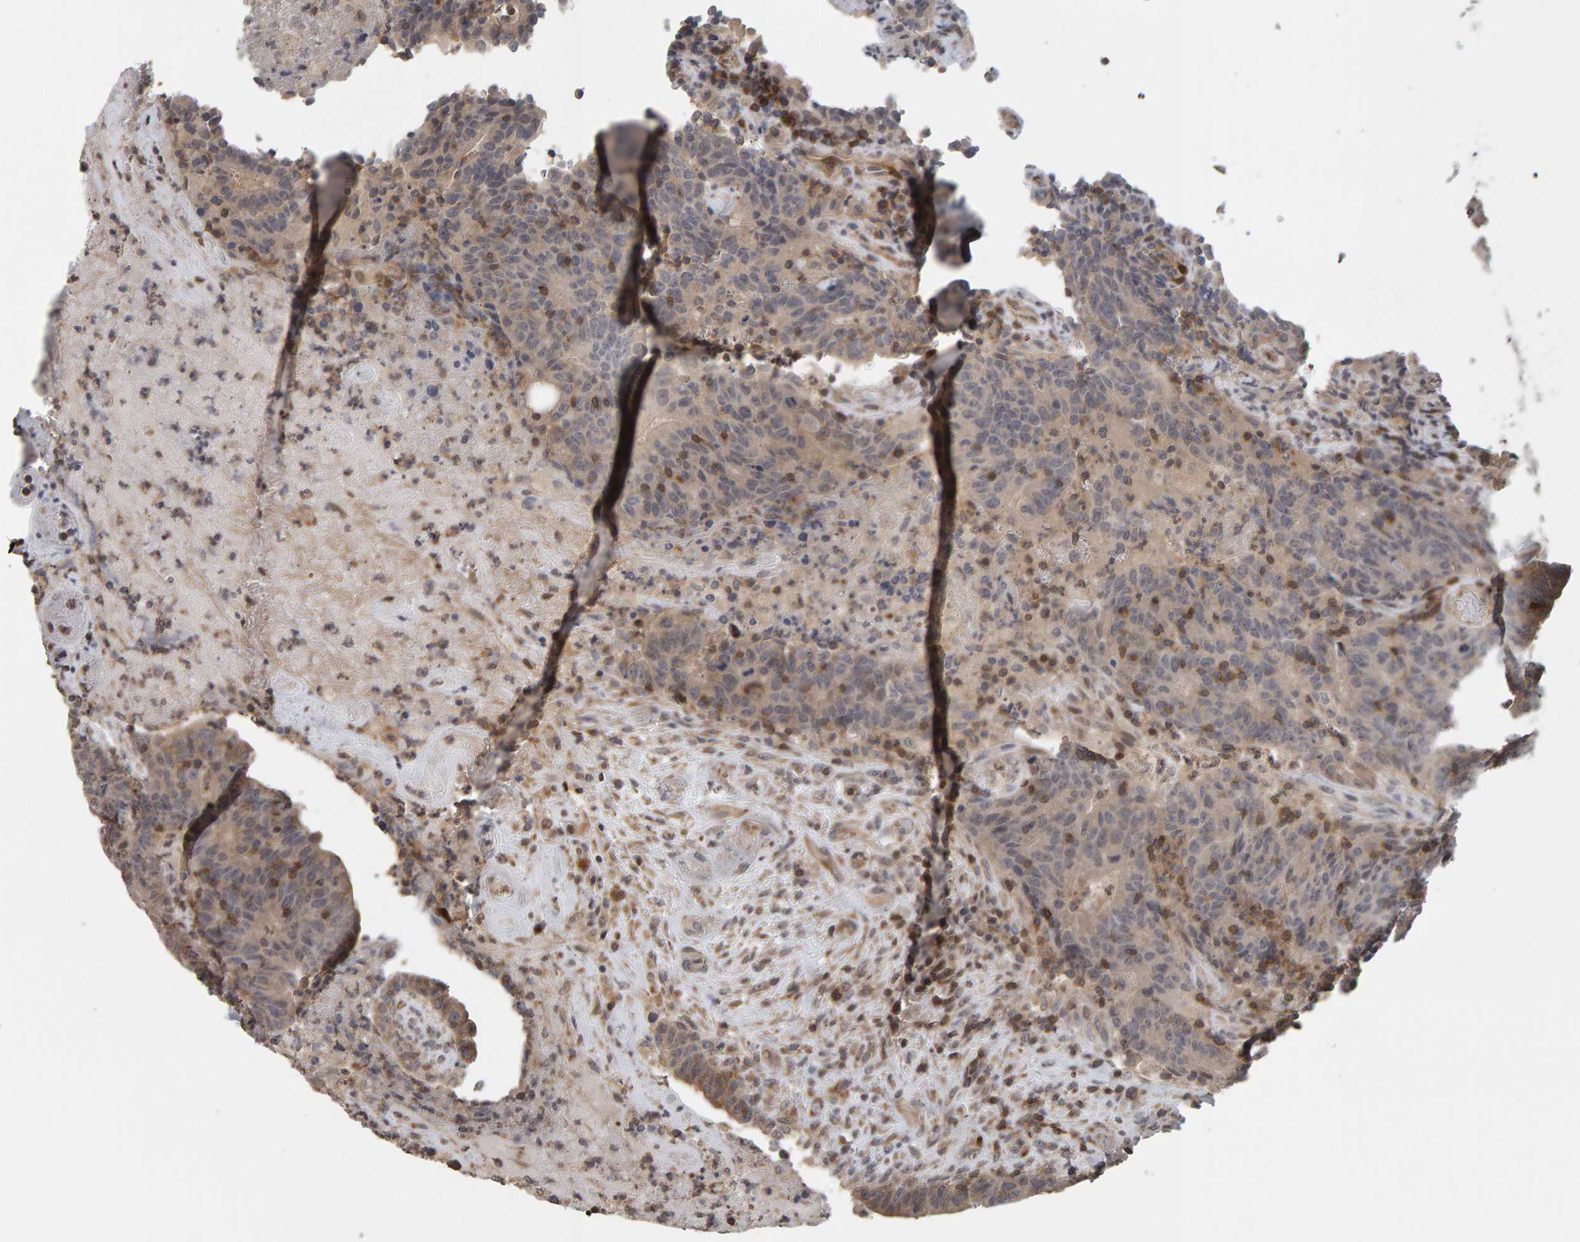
{"staining": {"intensity": "weak", "quantity": ">75%", "location": "cytoplasmic/membranous"}, "tissue": "colorectal cancer", "cell_type": "Tumor cells", "image_type": "cancer", "snomed": [{"axis": "morphology", "description": "Normal tissue, NOS"}, {"axis": "morphology", "description": "Adenocarcinoma, NOS"}, {"axis": "topography", "description": "Colon"}], "caption": "A brown stain labels weak cytoplasmic/membranous positivity of a protein in adenocarcinoma (colorectal) tumor cells.", "gene": "TEFM", "patient": {"sex": "female", "age": 75}}